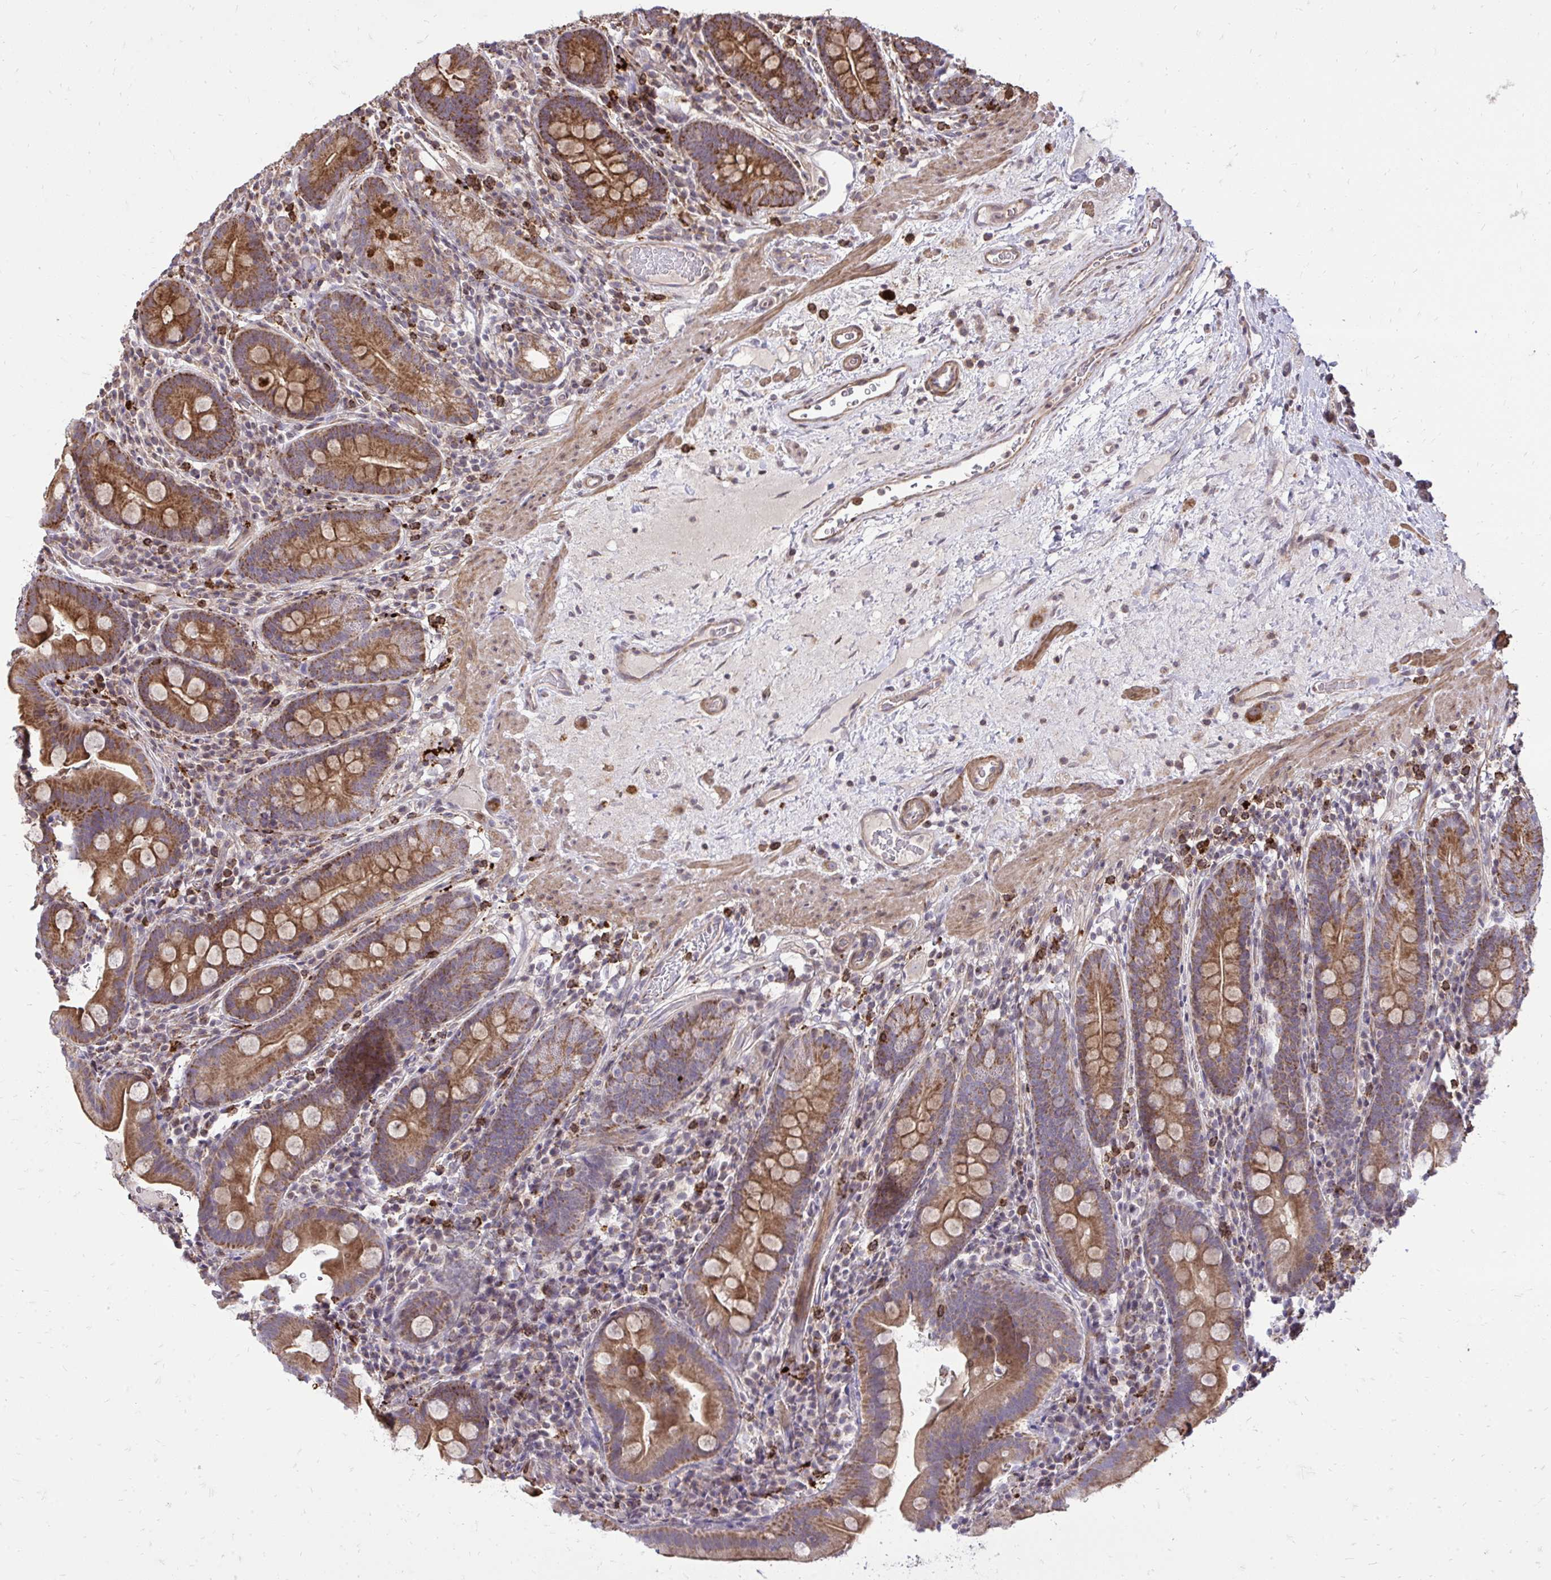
{"staining": {"intensity": "strong", "quantity": ">75%", "location": "cytoplasmic/membranous"}, "tissue": "small intestine", "cell_type": "Glandular cells", "image_type": "normal", "snomed": [{"axis": "morphology", "description": "Normal tissue, NOS"}, {"axis": "topography", "description": "Small intestine"}], "caption": "An image showing strong cytoplasmic/membranous staining in approximately >75% of glandular cells in benign small intestine, as visualized by brown immunohistochemical staining.", "gene": "SLC7A5", "patient": {"sex": "male", "age": 26}}